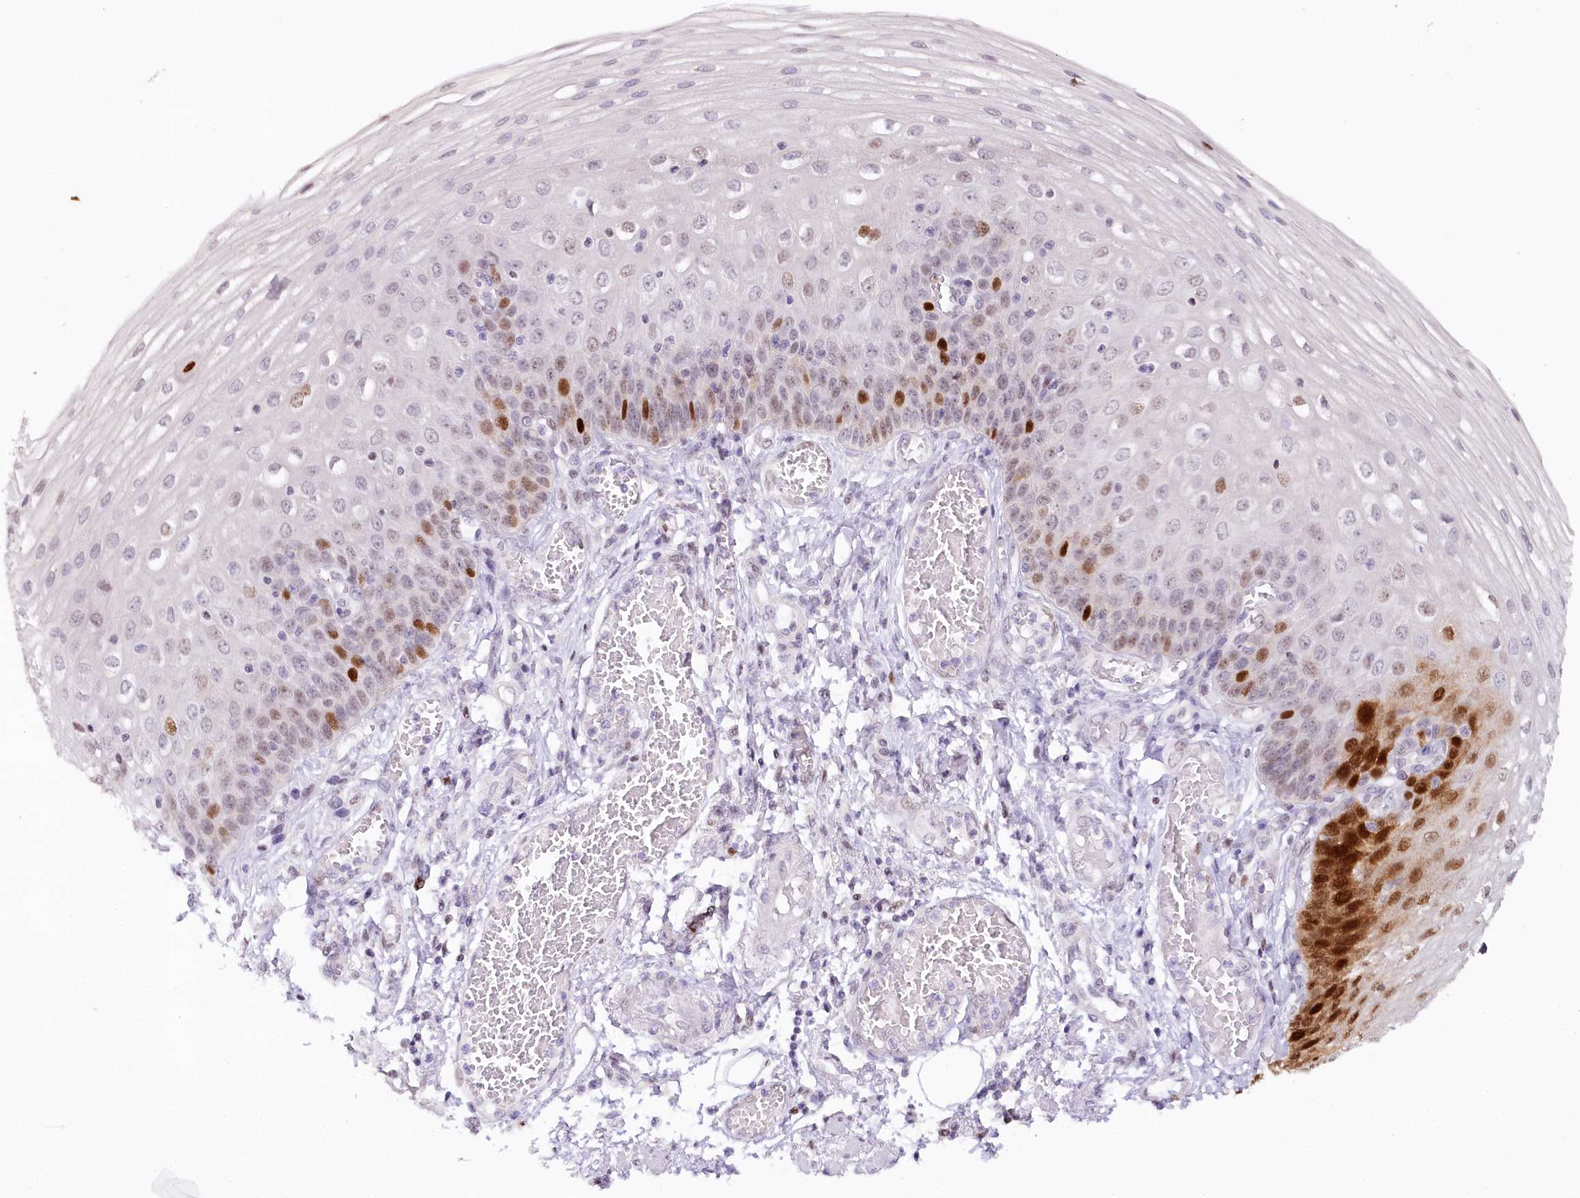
{"staining": {"intensity": "strong", "quantity": "<25%", "location": "nuclear"}, "tissue": "esophagus", "cell_type": "Squamous epithelial cells", "image_type": "normal", "snomed": [{"axis": "morphology", "description": "Normal tissue, NOS"}, {"axis": "topography", "description": "Esophagus"}], "caption": "The image demonstrates immunohistochemical staining of unremarkable esophagus. There is strong nuclear positivity is appreciated in approximately <25% of squamous epithelial cells. (IHC, brightfield microscopy, high magnification).", "gene": "TP53", "patient": {"sex": "male", "age": 81}}